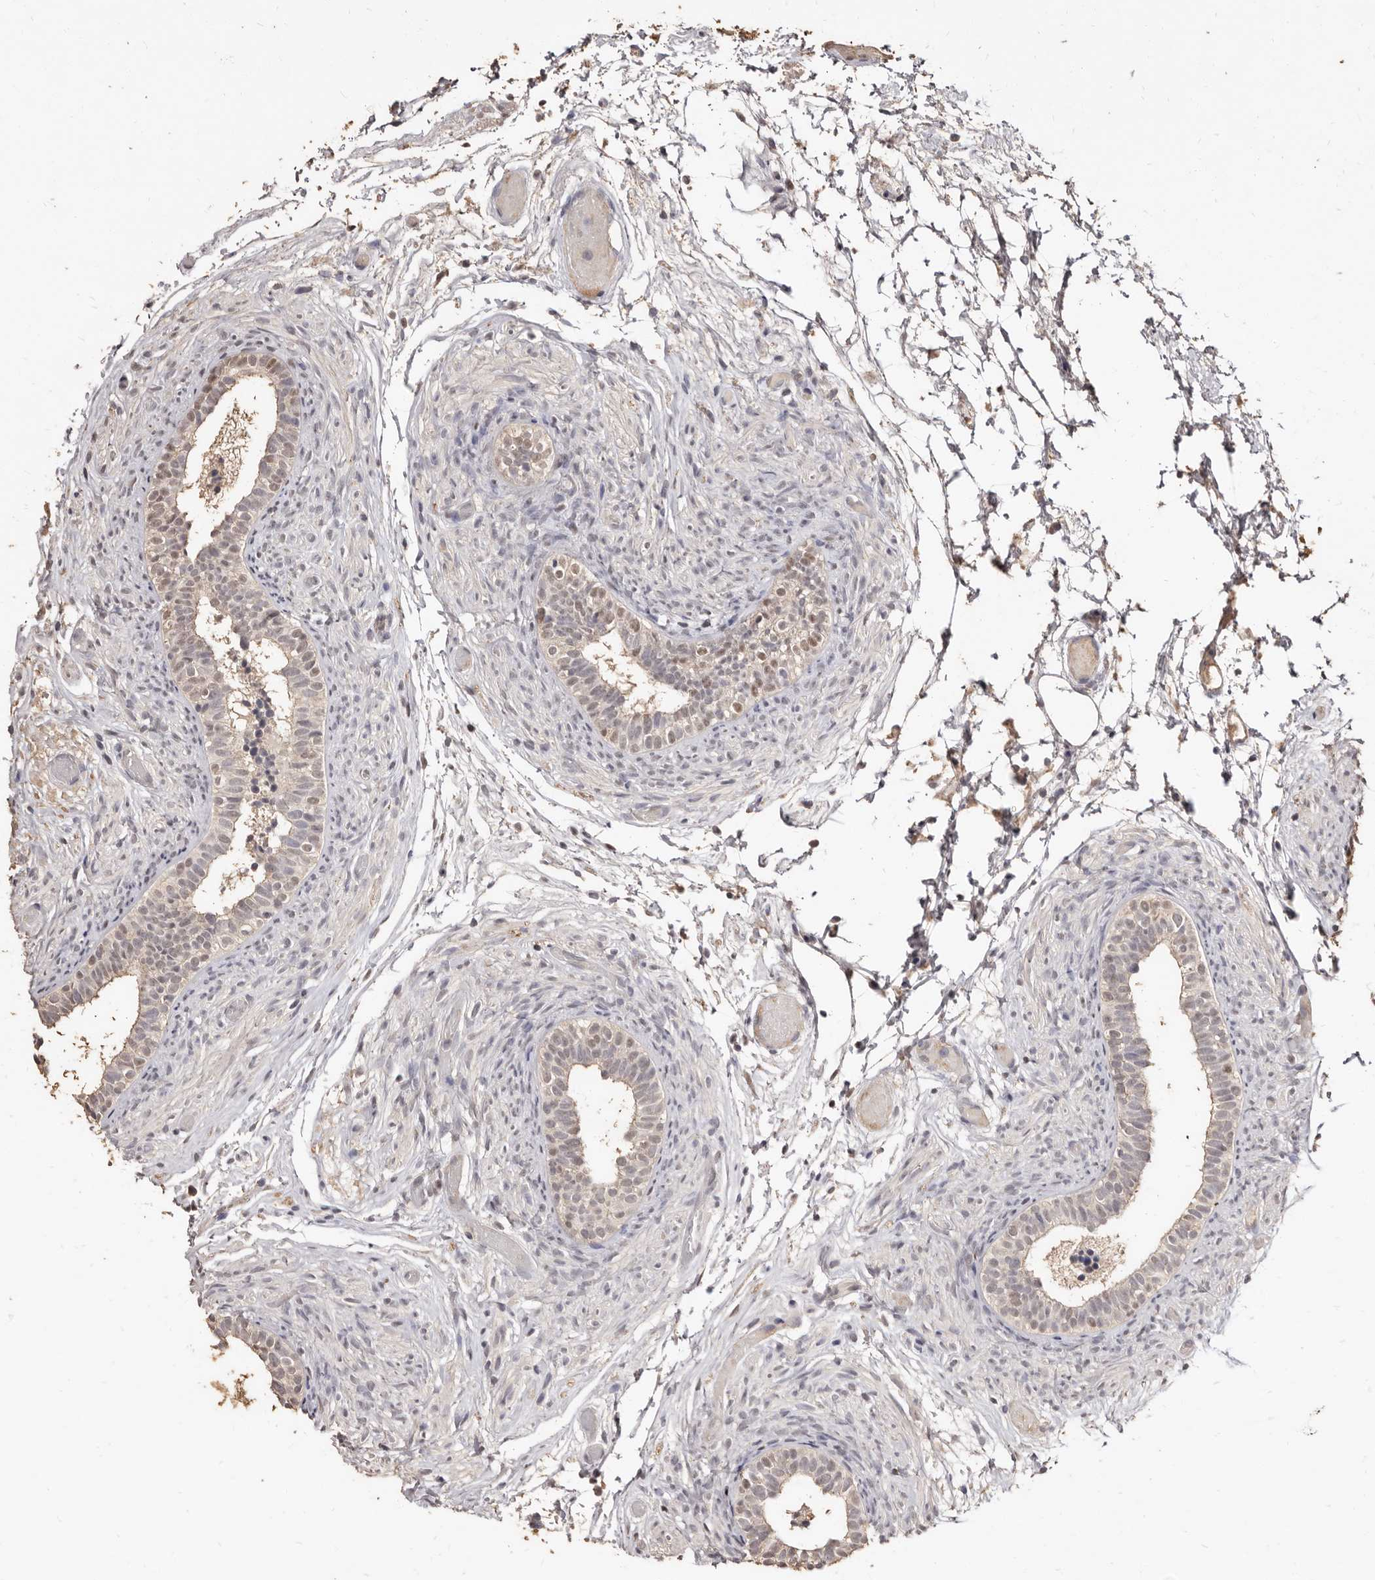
{"staining": {"intensity": "weak", "quantity": "25%-75%", "location": "cytoplasmic/membranous"}, "tissue": "epididymis", "cell_type": "Glandular cells", "image_type": "normal", "snomed": [{"axis": "morphology", "description": "Normal tissue, NOS"}, {"axis": "topography", "description": "Epididymis"}], "caption": "This photomicrograph reveals immunohistochemistry staining of unremarkable human epididymis, with low weak cytoplasmic/membranous staining in approximately 25%-75% of glandular cells.", "gene": "INAVA", "patient": {"sex": "male", "age": 5}}